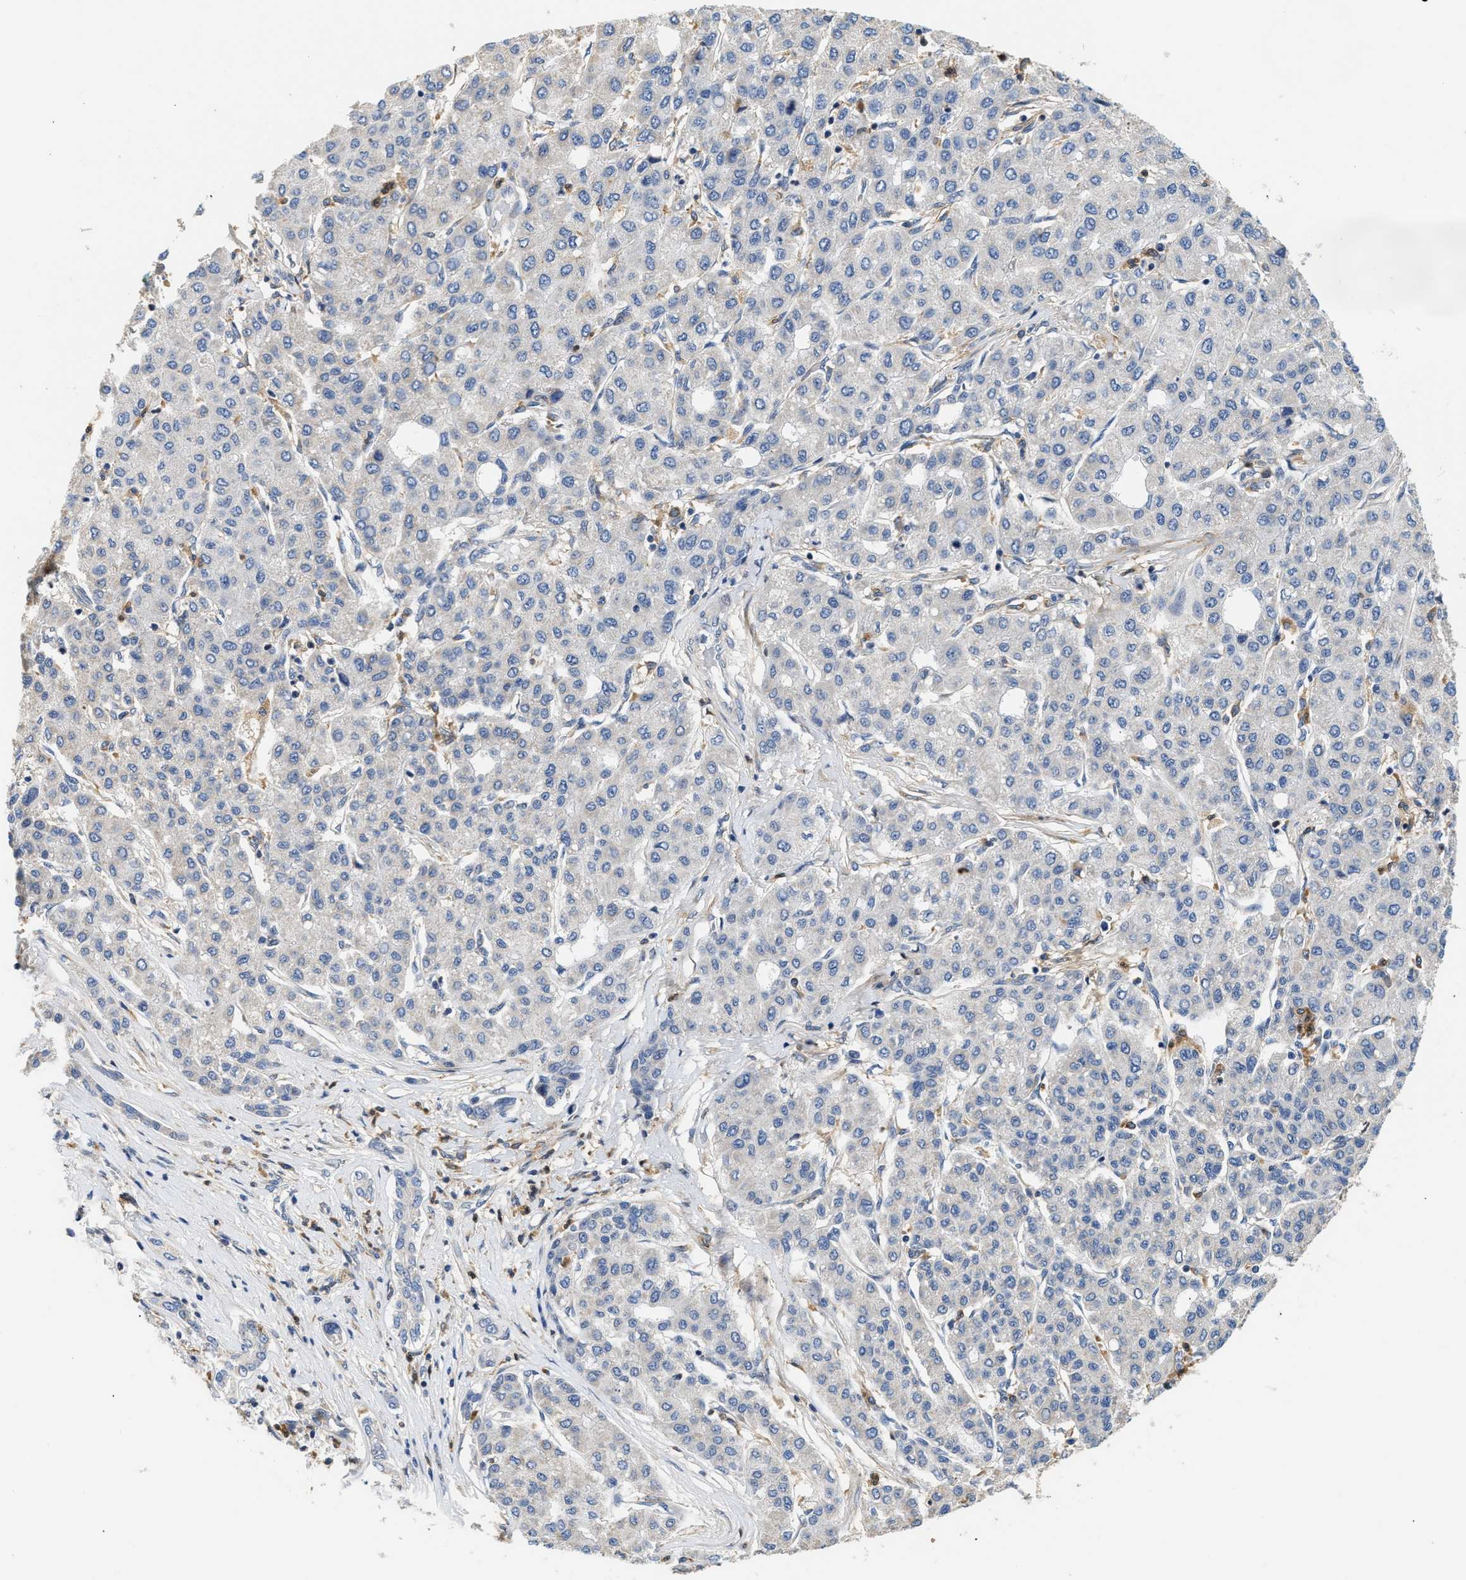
{"staining": {"intensity": "negative", "quantity": "none", "location": "none"}, "tissue": "liver cancer", "cell_type": "Tumor cells", "image_type": "cancer", "snomed": [{"axis": "morphology", "description": "Carcinoma, Hepatocellular, NOS"}, {"axis": "topography", "description": "Liver"}], "caption": "DAB (3,3'-diaminobenzidine) immunohistochemical staining of human liver hepatocellular carcinoma exhibits no significant positivity in tumor cells.", "gene": "RAB31", "patient": {"sex": "male", "age": 65}}